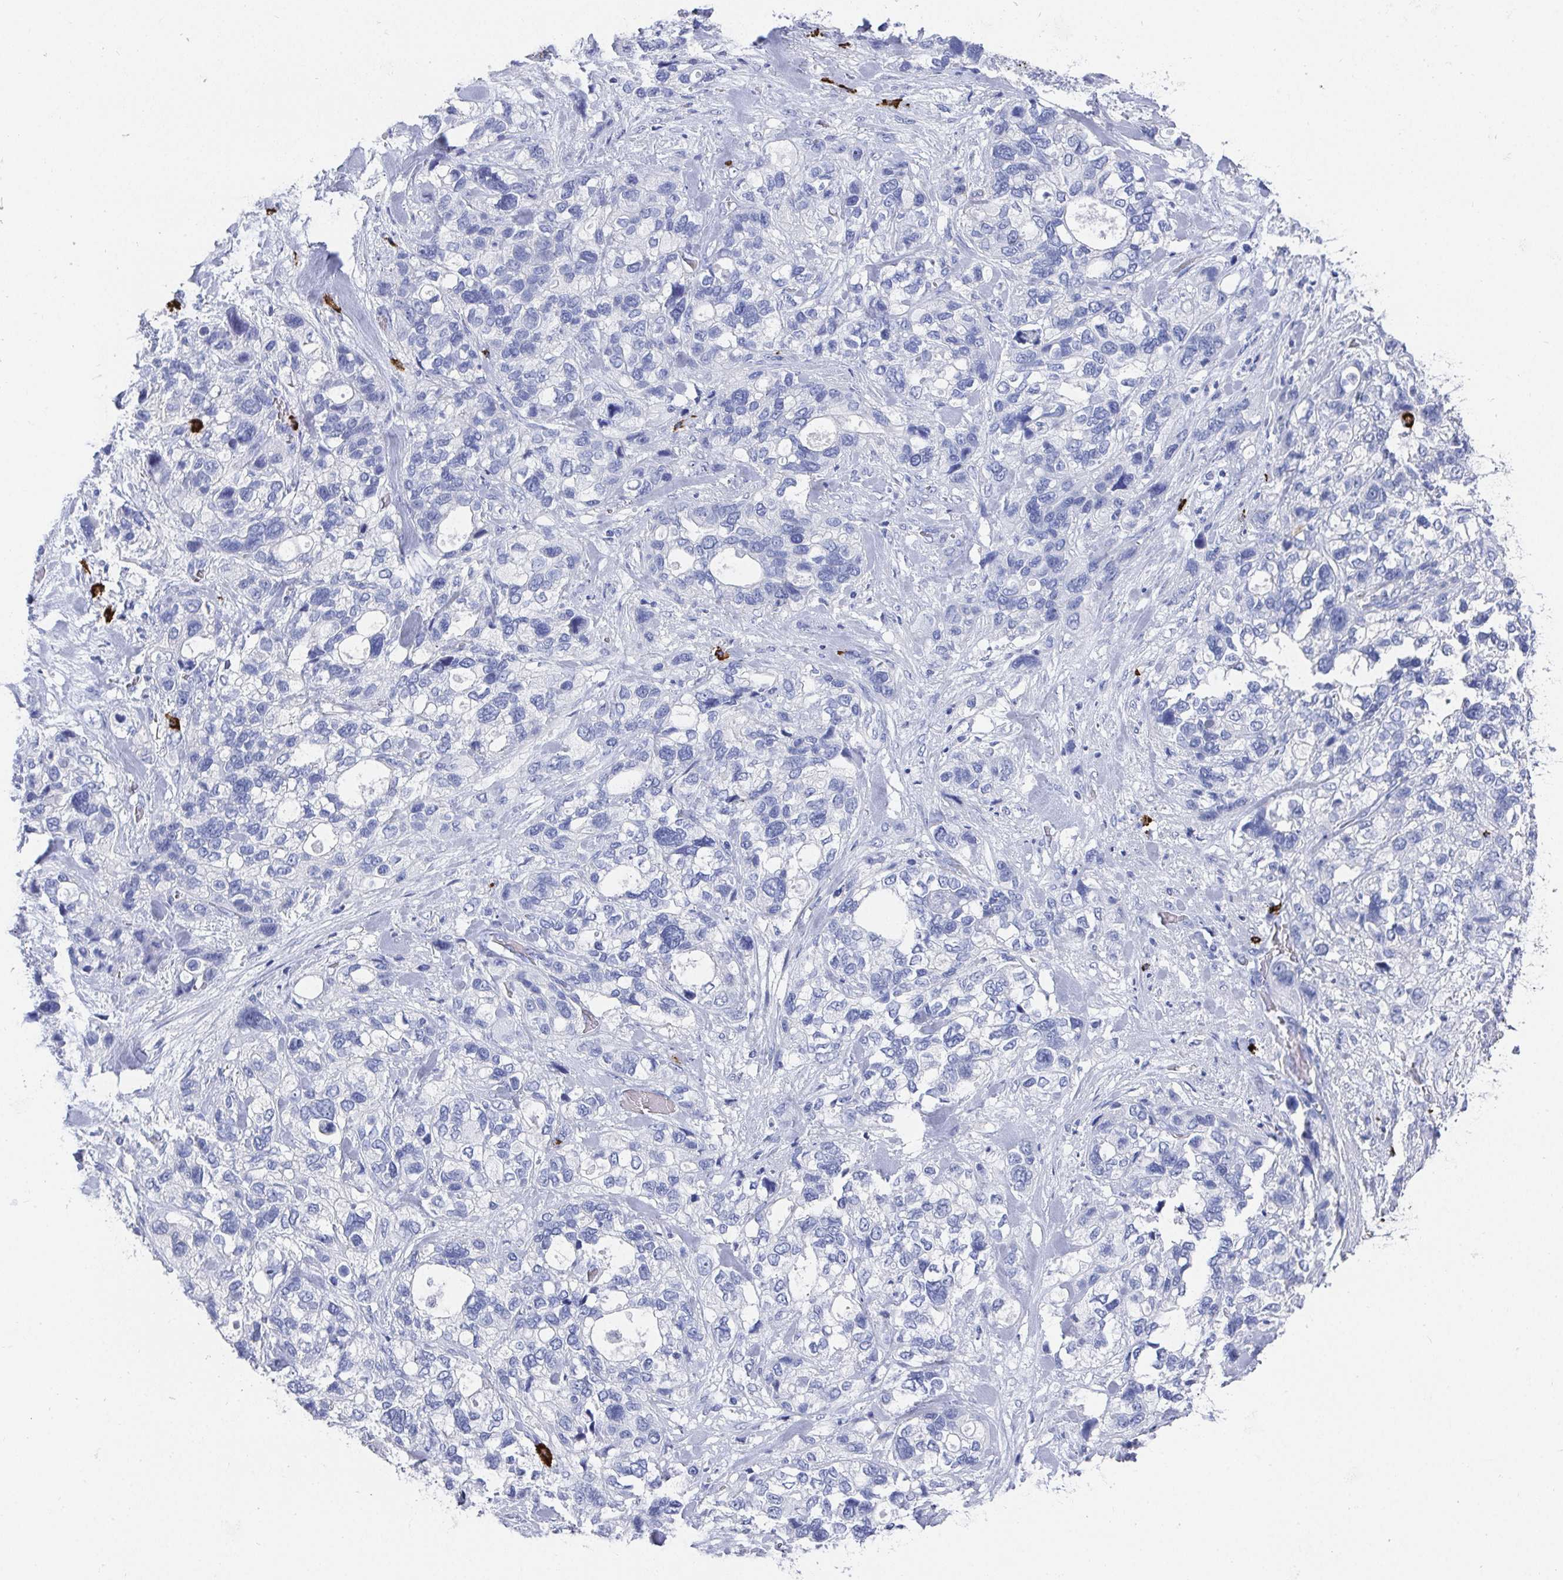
{"staining": {"intensity": "negative", "quantity": "none", "location": "none"}, "tissue": "stomach cancer", "cell_type": "Tumor cells", "image_type": "cancer", "snomed": [{"axis": "morphology", "description": "Adenocarcinoma, NOS"}, {"axis": "topography", "description": "Stomach, upper"}], "caption": "The immunohistochemistry (IHC) micrograph has no significant staining in tumor cells of stomach cancer (adenocarcinoma) tissue.", "gene": "GRIA1", "patient": {"sex": "female", "age": 81}}